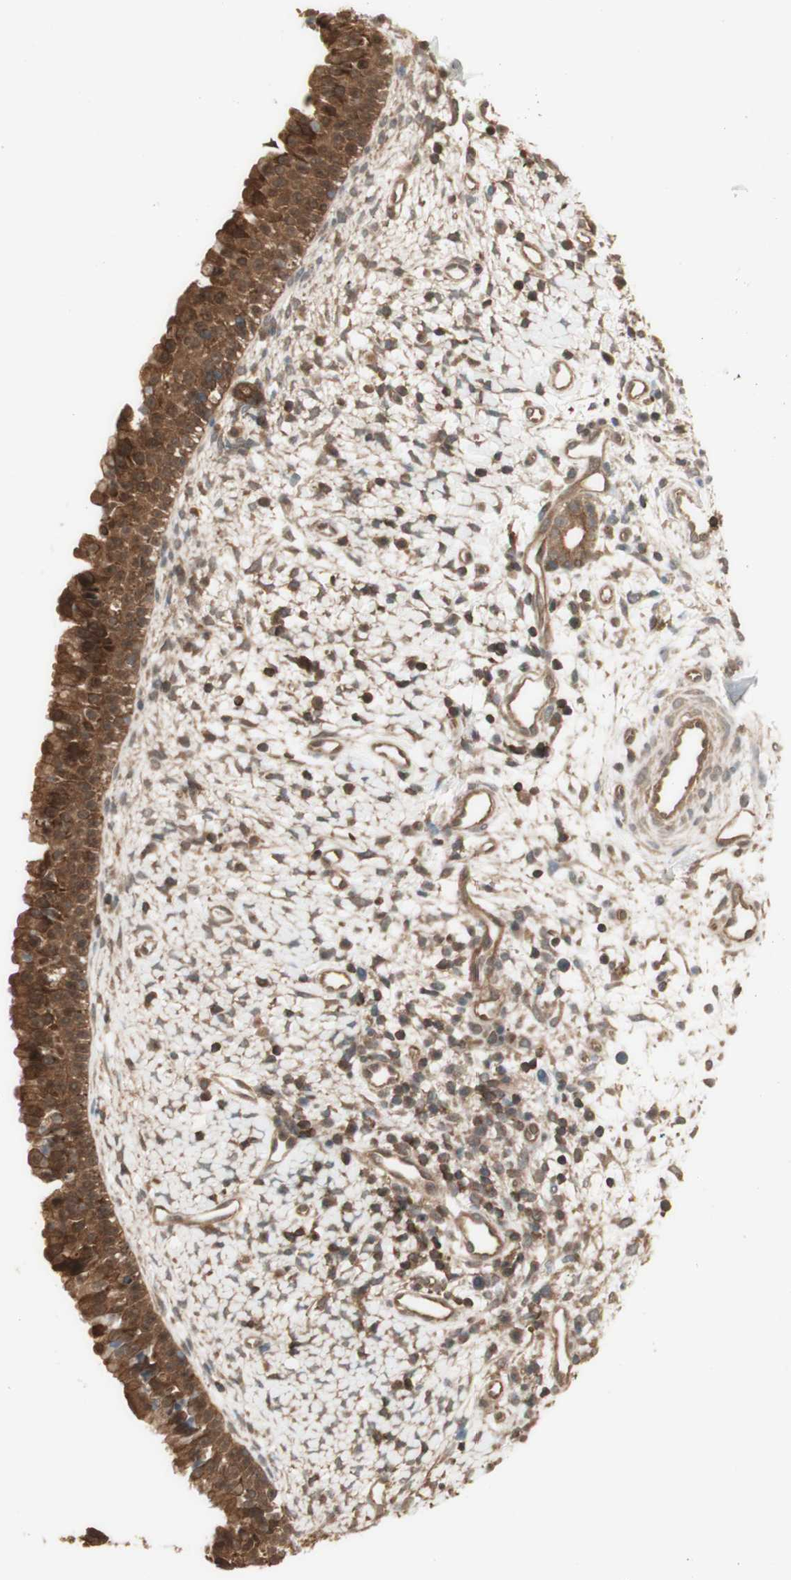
{"staining": {"intensity": "strong", "quantity": ">75%", "location": "cytoplasmic/membranous"}, "tissue": "nasopharynx", "cell_type": "Respiratory epithelial cells", "image_type": "normal", "snomed": [{"axis": "morphology", "description": "Normal tissue, NOS"}, {"axis": "topography", "description": "Nasopharynx"}], "caption": "A histopathology image of nasopharynx stained for a protein exhibits strong cytoplasmic/membranous brown staining in respiratory epithelial cells.", "gene": "YWHAB", "patient": {"sex": "male", "age": 22}}